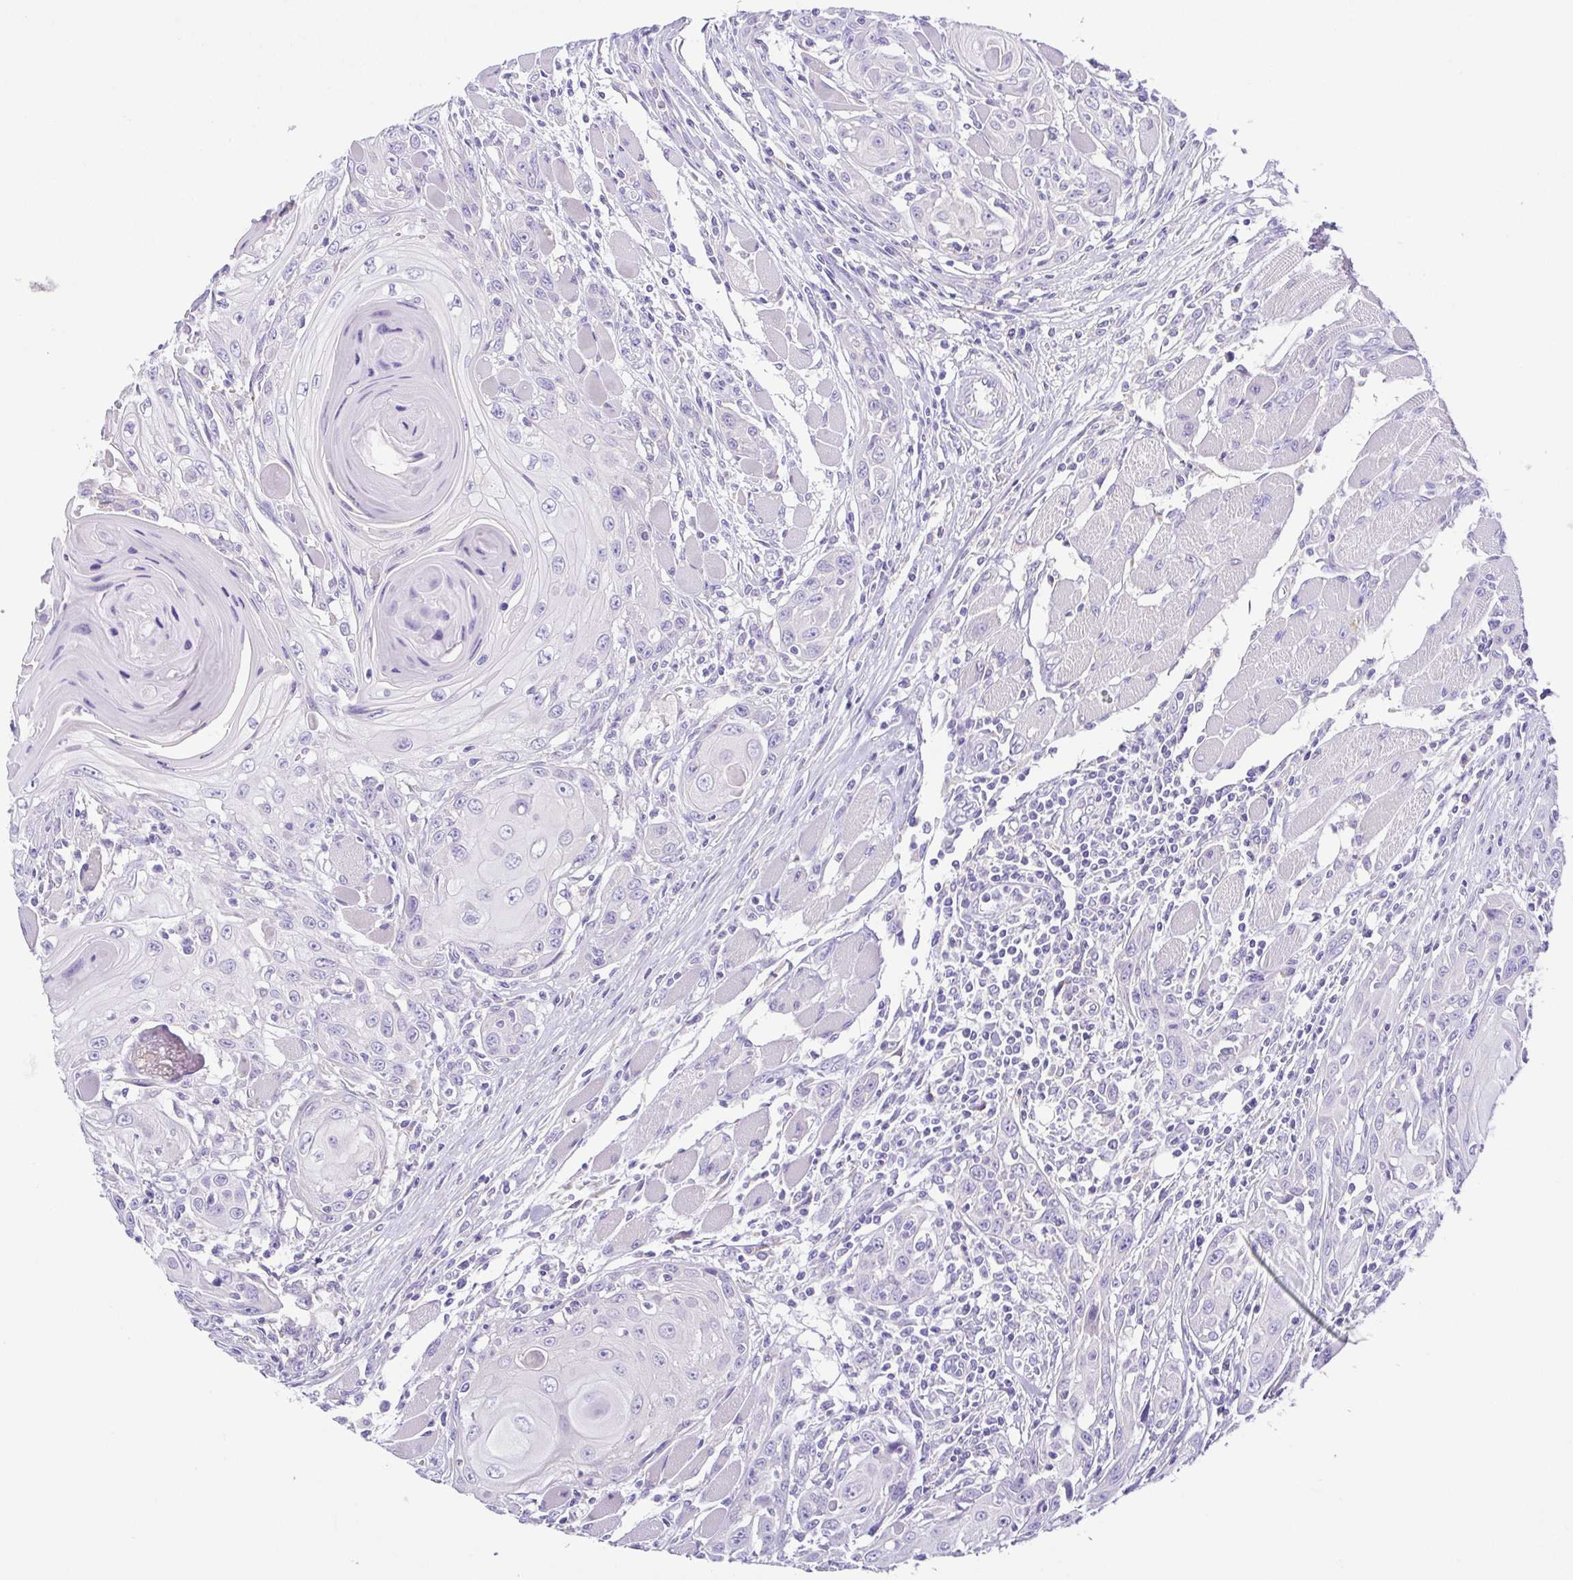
{"staining": {"intensity": "negative", "quantity": "none", "location": "none"}, "tissue": "head and neck cancer", "cell_type": "Tumor cells", "image_type": "cancer", "snomed": [{"axis": "morphology", "description": "Squamous cell carcinoma, NOS"}, {"axis": "topography", "description": "Head-Neck"}], "caption": "Immunohistochemistry (IHC) of human head and neck squamous cell carcinoma reveals no expression in tumor cells. (Brightfield microscopy of DAB IHC at high magnification).", "gene": "A1BG", "patient": {"sex": "female", "age": 80}}